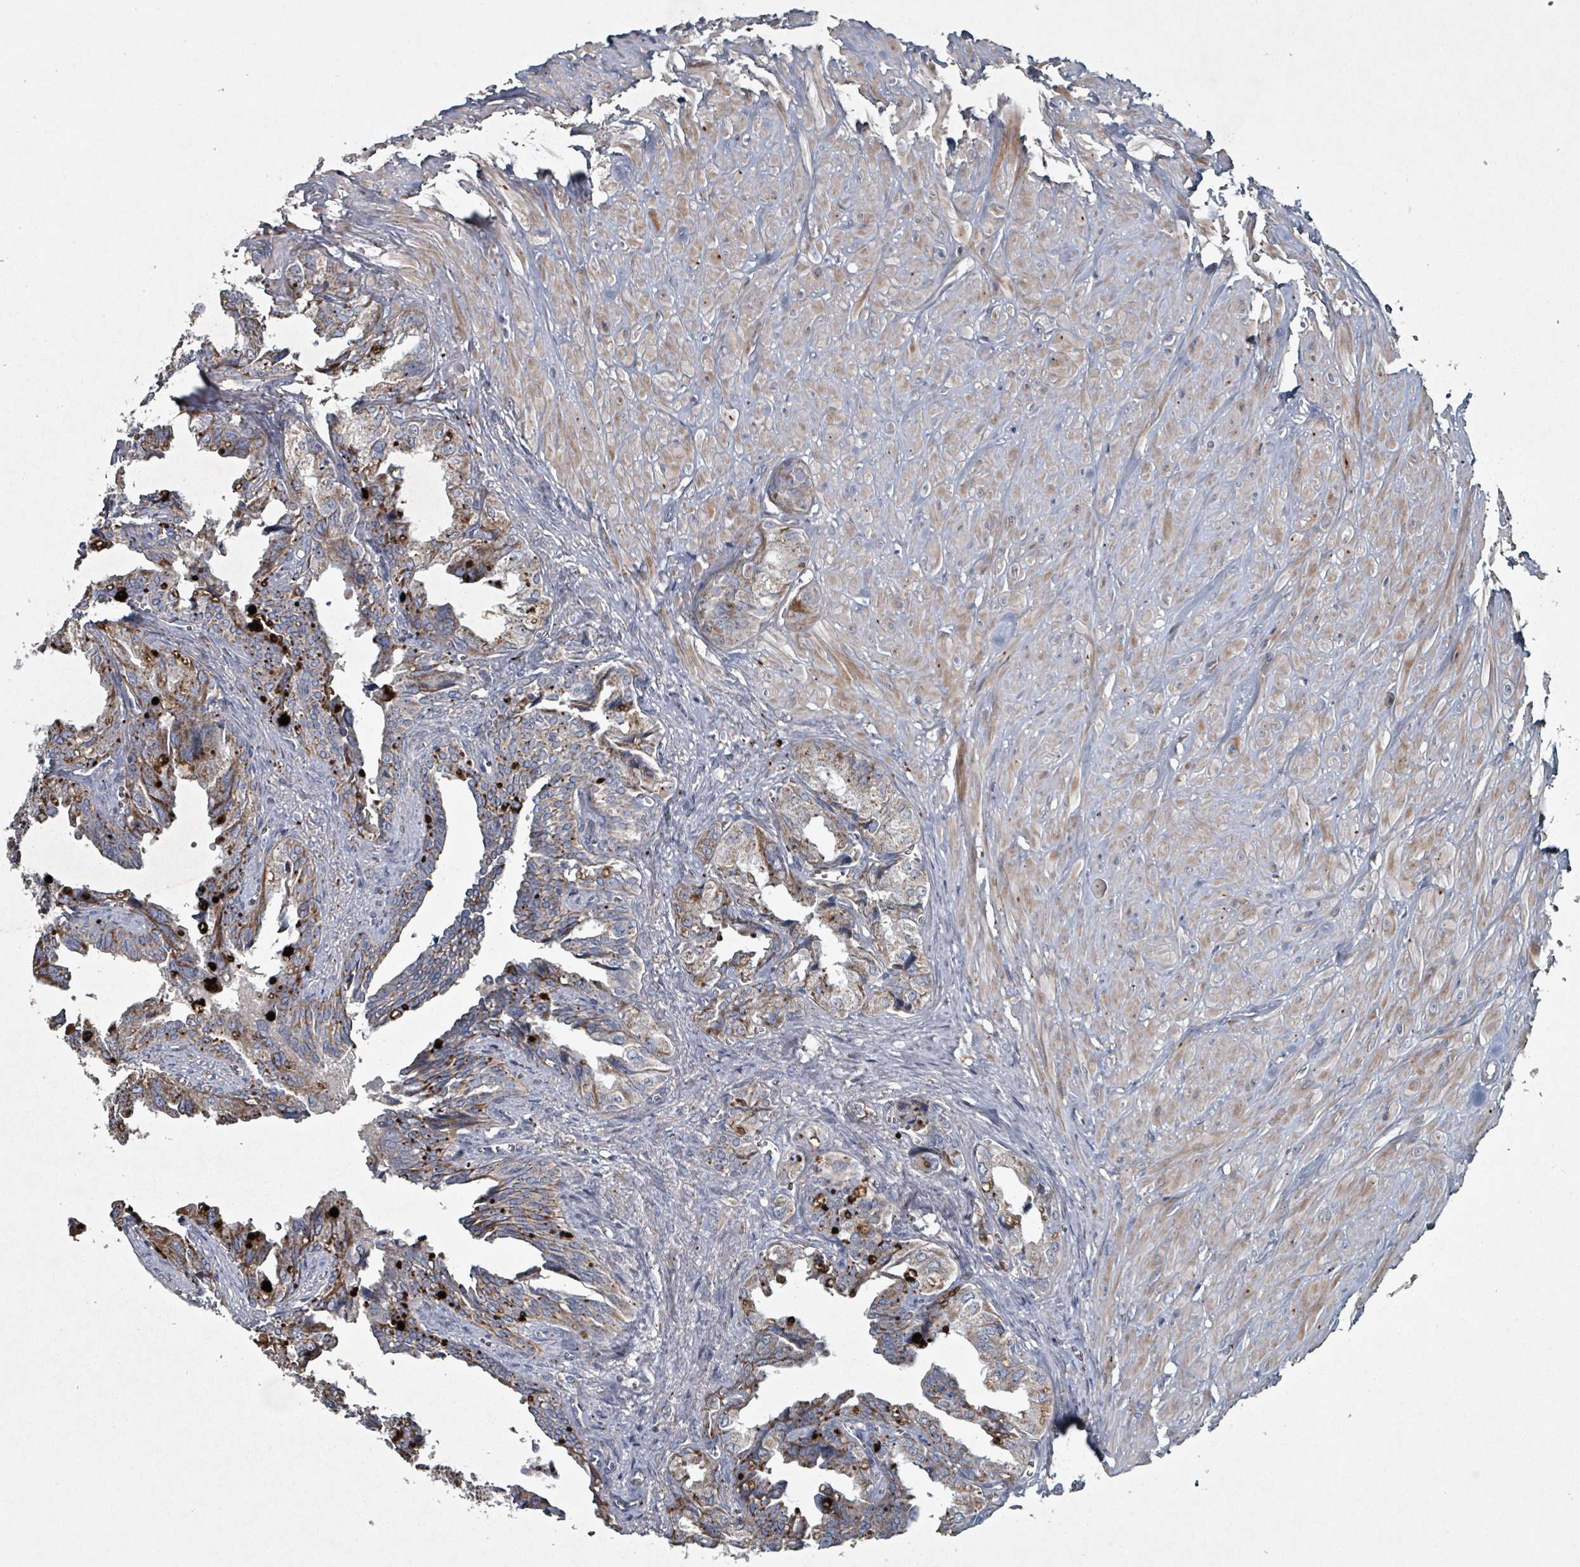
{"staining": {"intensity": "moderate", "quantity": "25%-75%", "location": "cytoplasmic/membranous"}, "tissue": "seminal vesicle", "cell_type": "Glandular cells", "image_type": "normal", "snomed": [{"axis": "morphology", "description": "Normal tissue, NOS"}, {"axis": "topography", "description": "Seminal veicle"}], "caption": "Seminal vesicle stained with IHC reveals moderate cytoplasmic/membranous expression in approximately 25%-75% of glandular cells.", "gene": "ABHD18", "patient": {"sex": "male", "age": 67}}